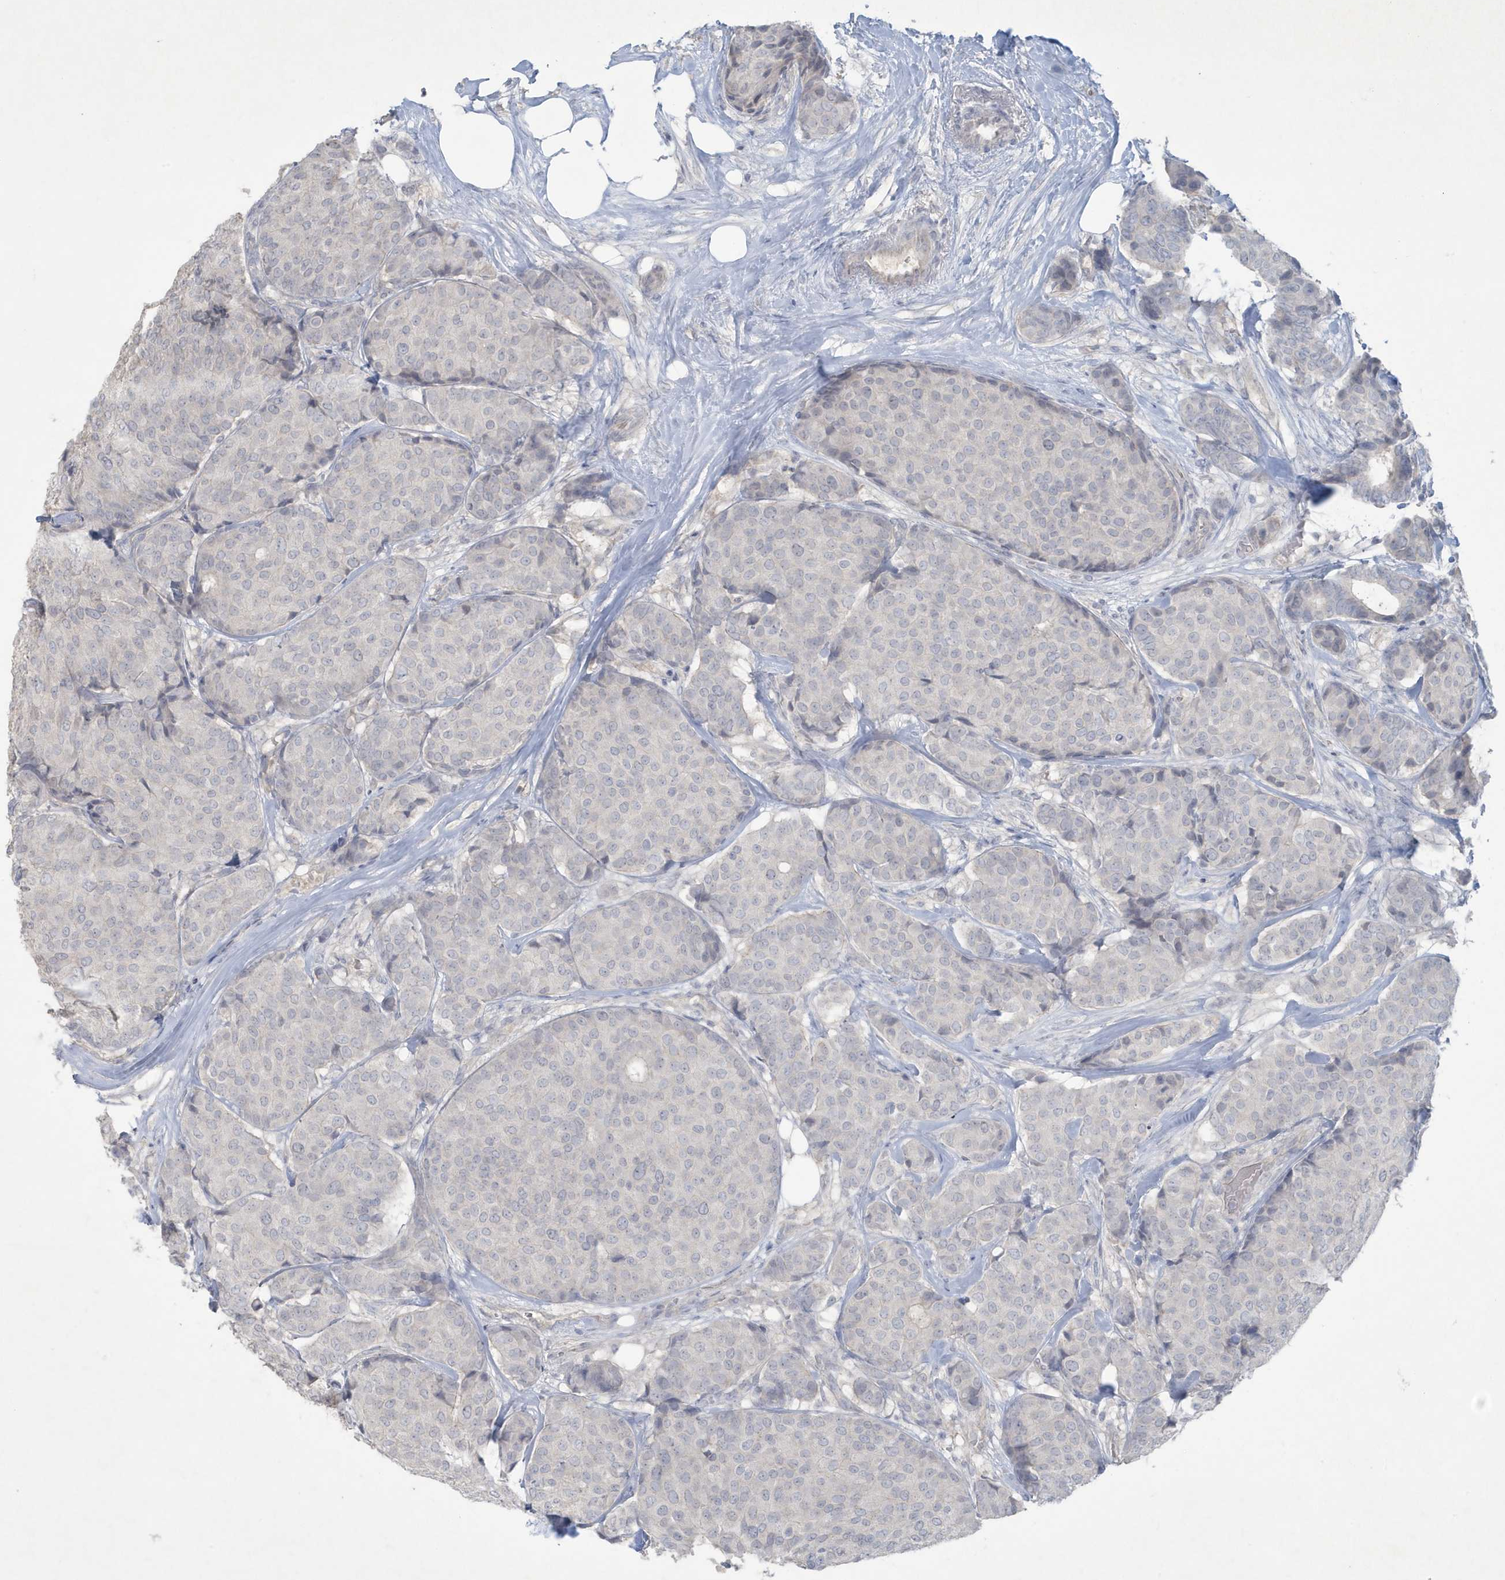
{"staining": {"intensity": "negative", "quantity": "none", "location": "none"}, "tissue": "breast cancer", "cell_type": "Tumor cells", "image_type": "cancer", "snomed": [{"axis": "morphology", "description": "Duct carcinoma"}, {"axis": "topography", "description": "Breast"}], "caption": "The micrograph exhibits no significant staining in tumor cells of intraductal carcinoma (breast).", "gene": "CCDC24", "patient": {"sex": "female", "age": 75}}